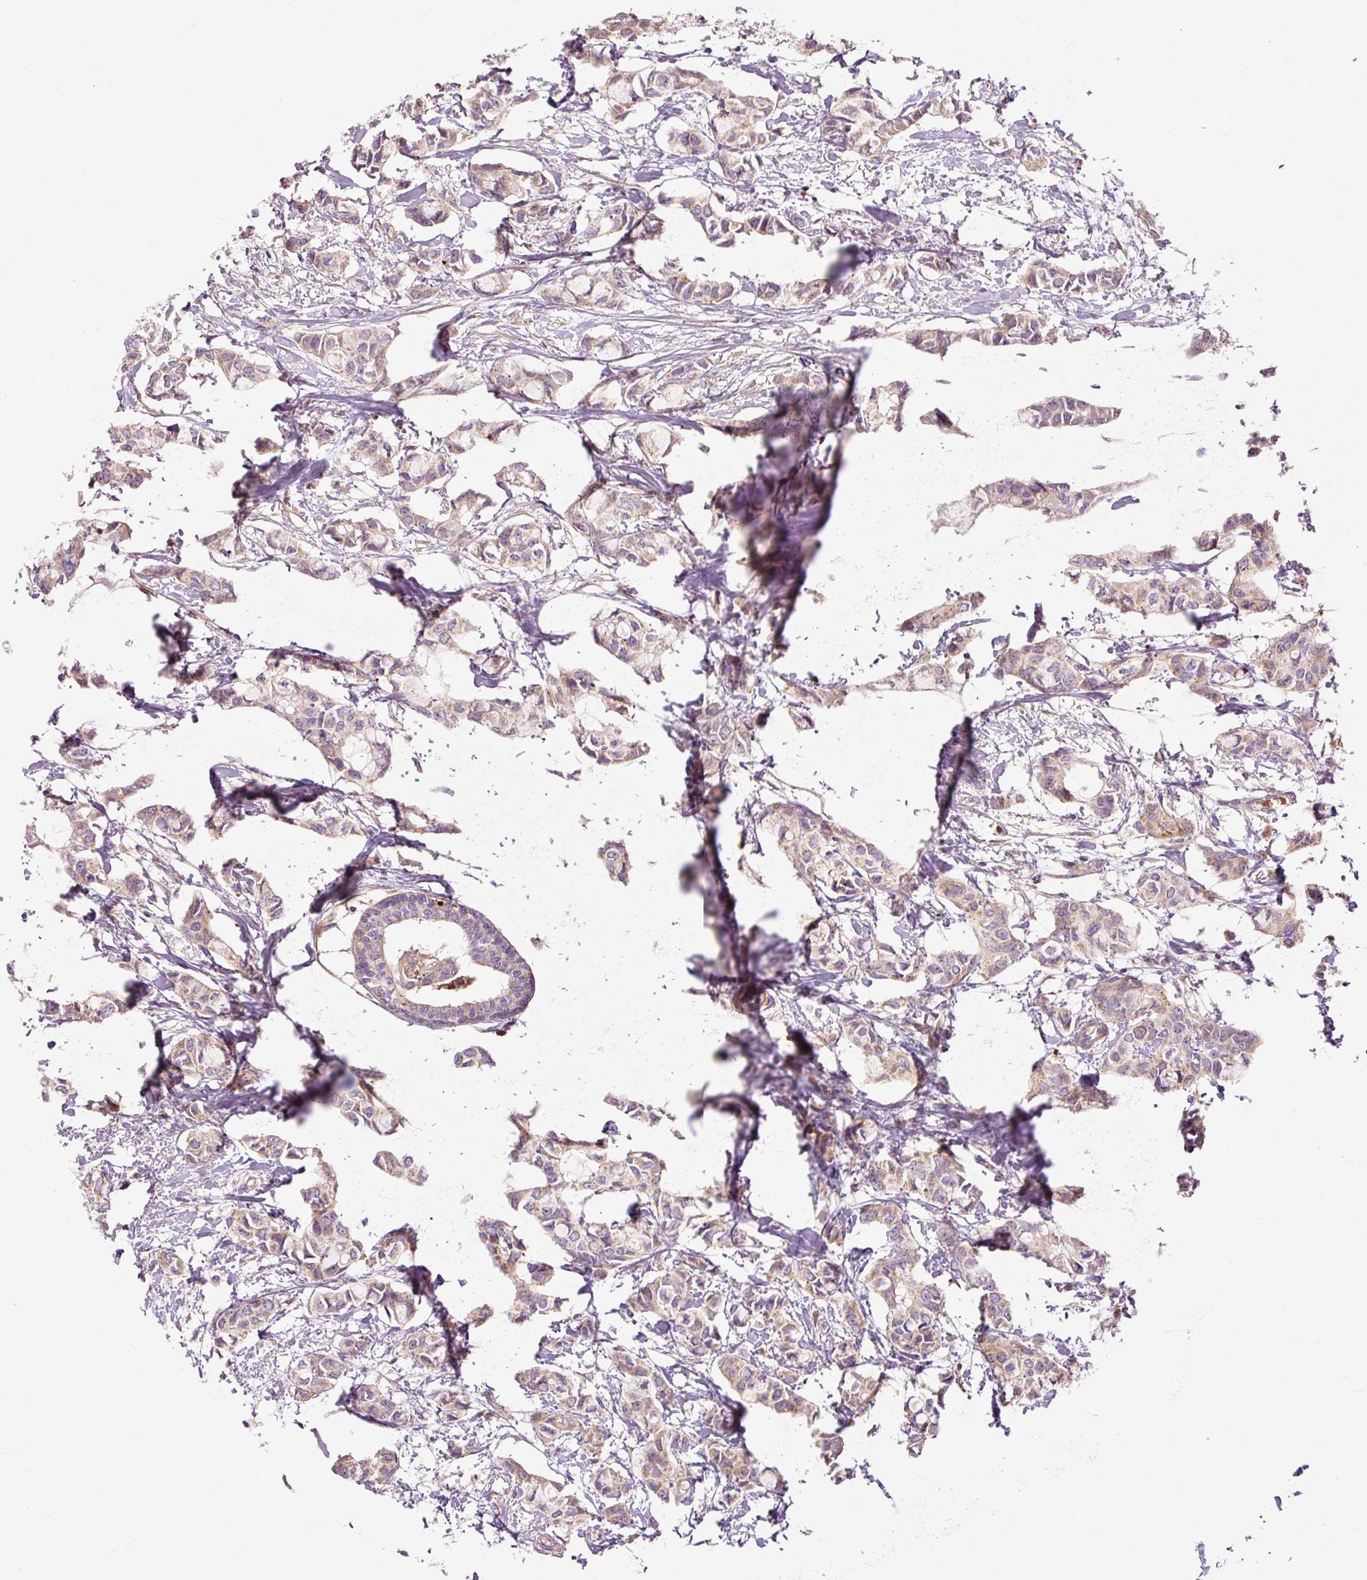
{"staining": {"intensity": "weak", "quantity": ">75%", "location": "cytoplasmic/membranous"}, "tissue": "breast cancer", "cell_type": "Tumor cells", "image_type": "cancer", "snomed": [{"axis": "morphology", "description": "Duct carcinoma"}, {"axis": "topography", "description": "Breast"}], "caption": "A brown stain highlights weak cytoplasmic/membranous expression of a protein in breast cancer tumor cells.", "gene": "RIPOR3", "patient": {"sex": "female", "age": 73}}